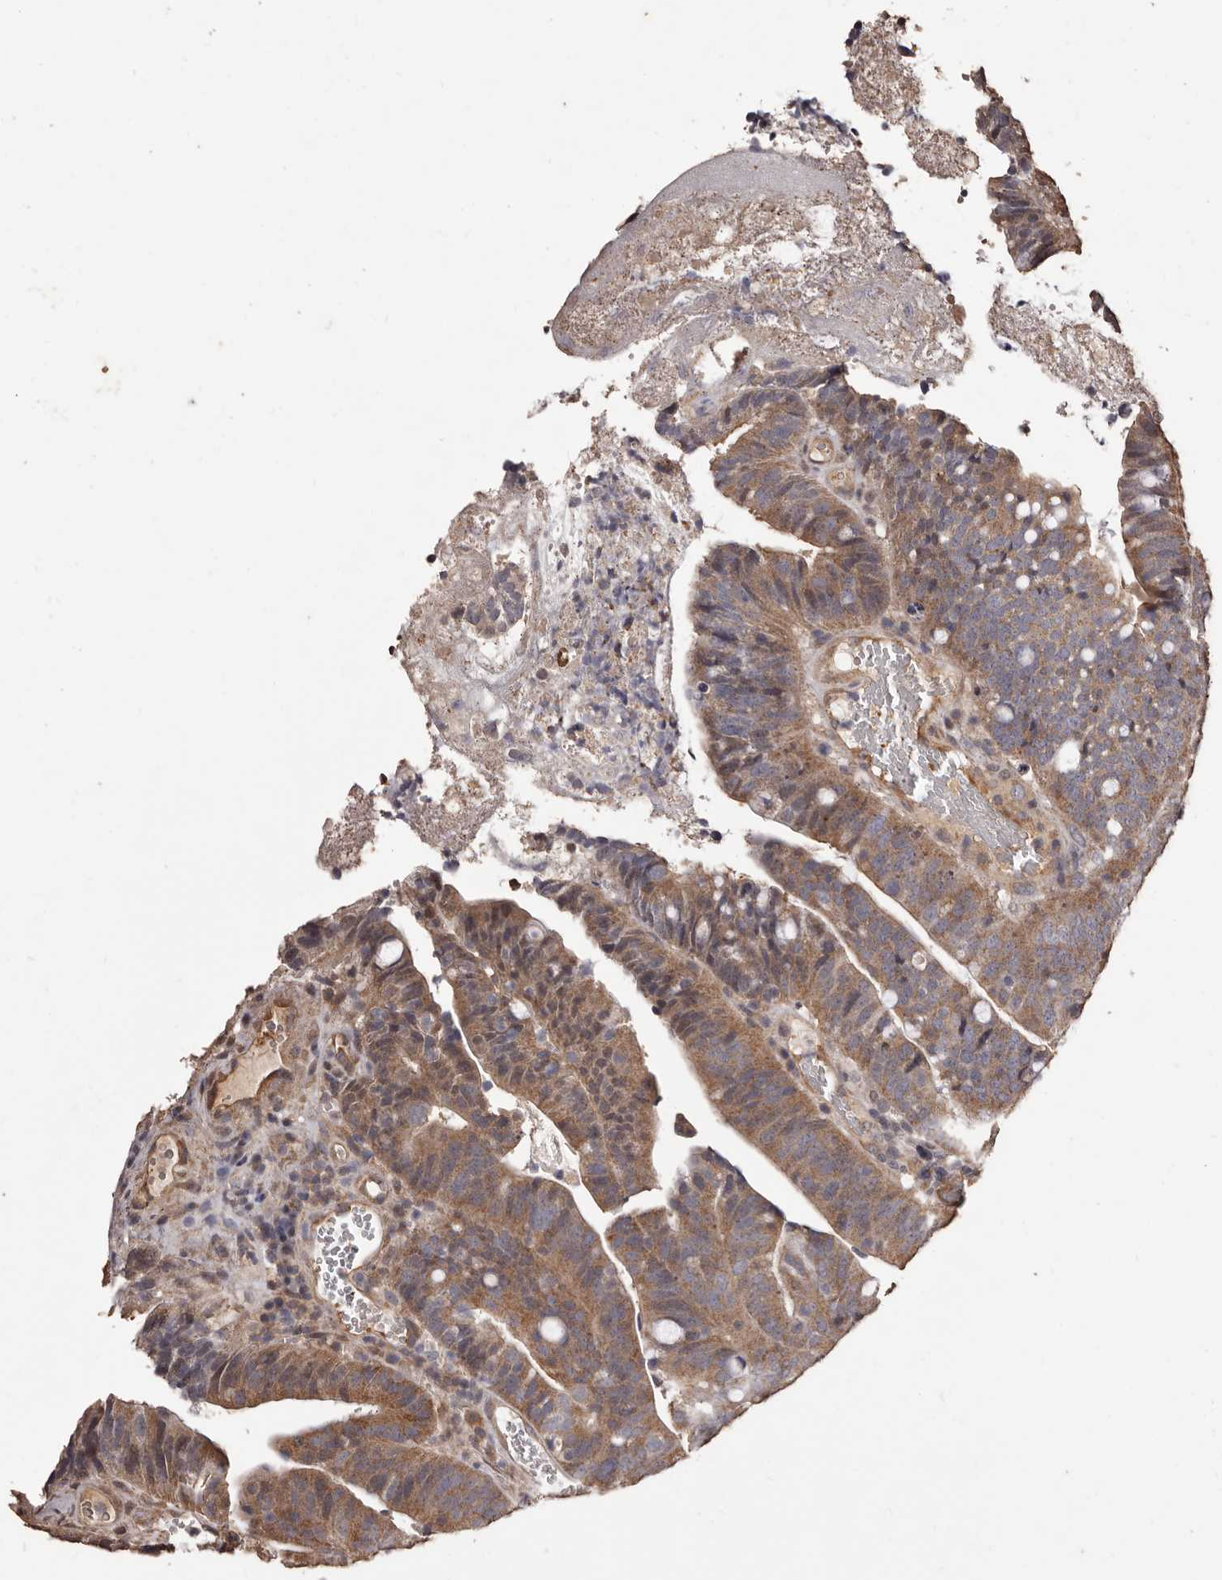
{"staining": {"intensity": "moderate", "quantity": ">75%", "location": "cytoplasmic/membranous"}, "tissue": "colorectal cancer", "cell_type": "Tumor cells", "image_type": "cancer", "snomed": [{"axis": "morphology", "description": "Adenocarcinoma, NOS"}, {"axis": "topography", "description": "Colon"}], "caption": "A brown stain highlights moderate cytoplasmic/membranous expression of a protein in human colorectal cancer tumor cells. The staining was performed using DAB (3,3'-diaminobenzidine) to visualize the protein expression in brown, while the nuclei were stained in blue with hematoxylin (Magnification: 20x).", "gene": "NAV1", "patient": {"sex": "female", "age": 66}}